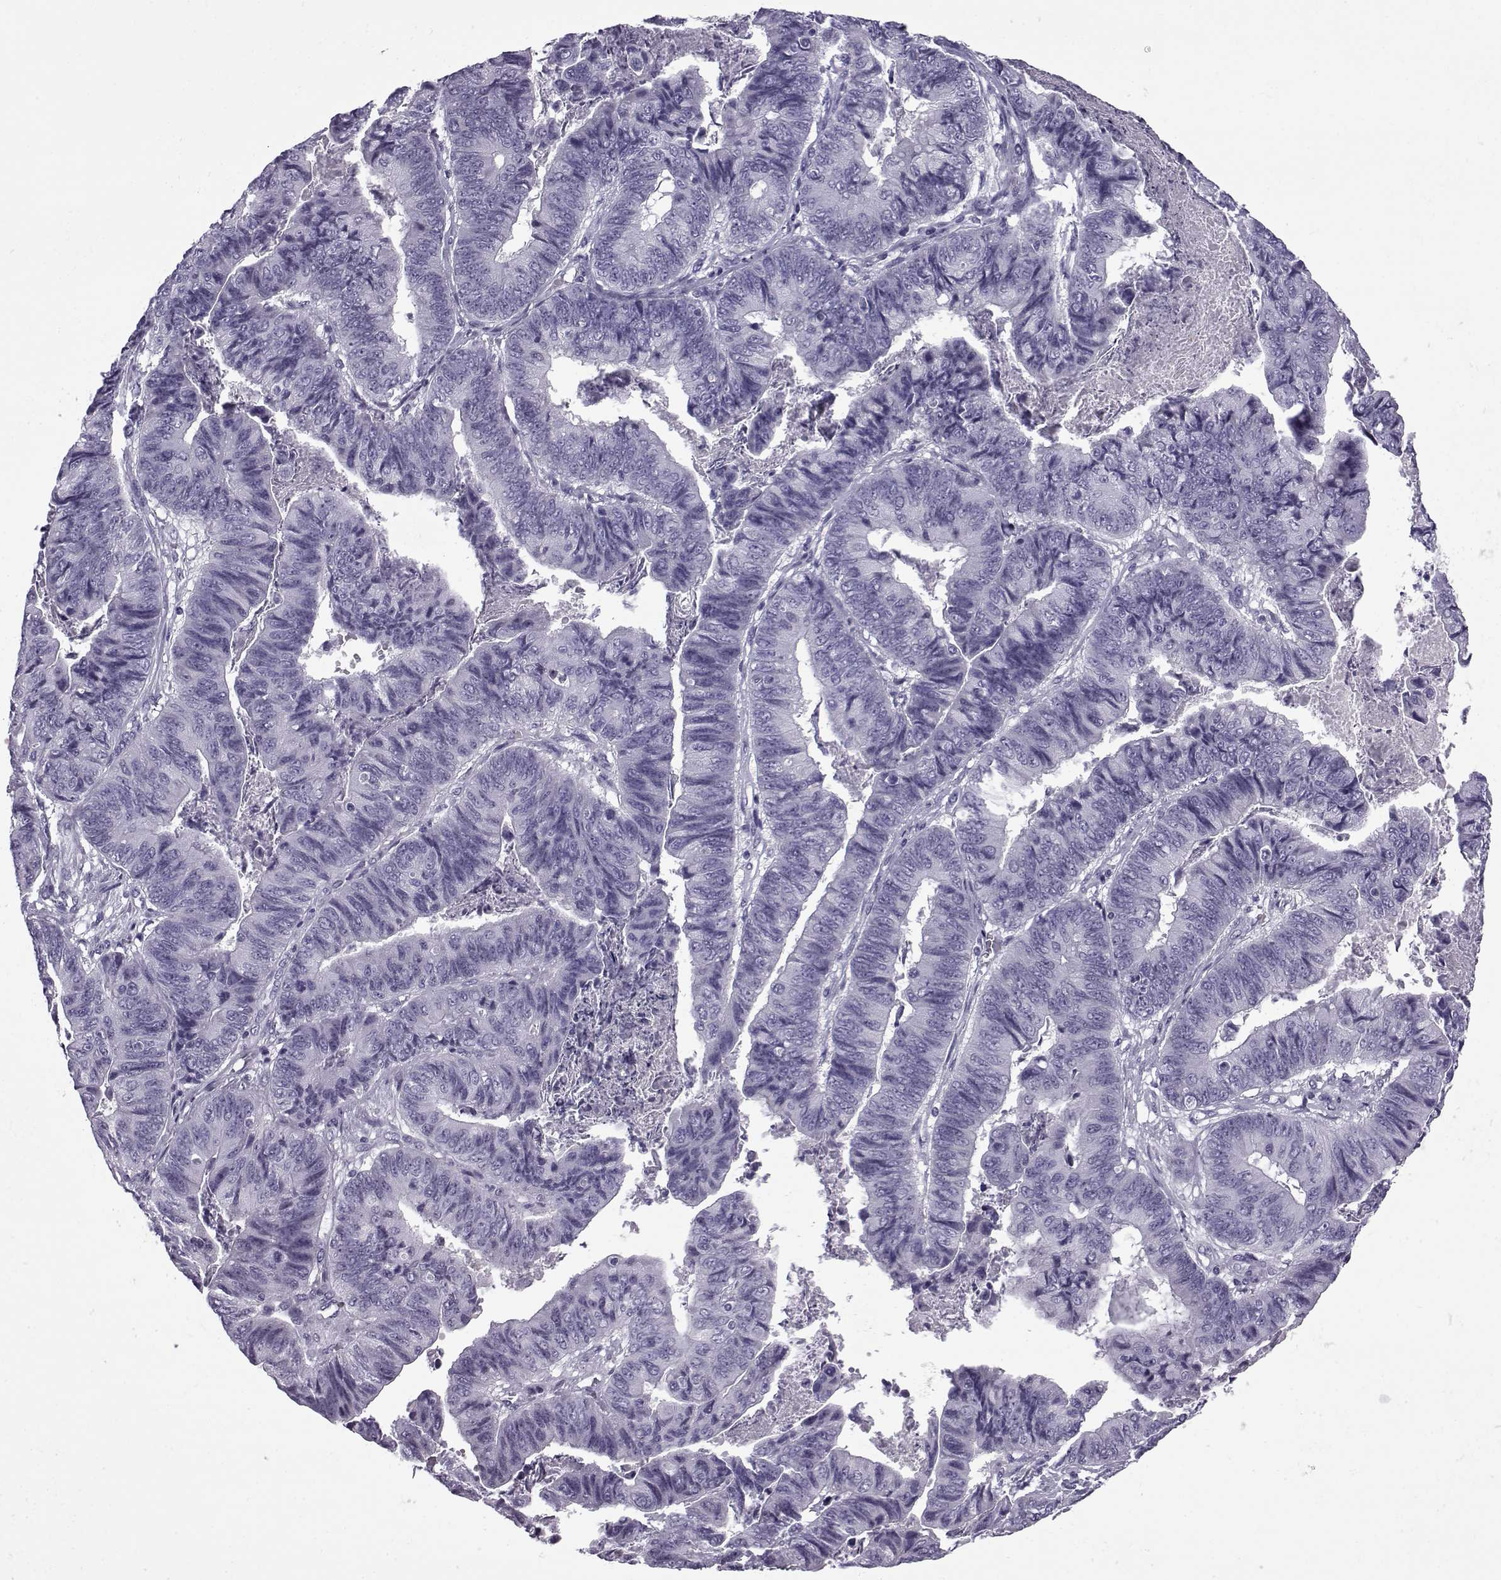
{"staining": {"intensity": "negative", "quantity": "none", "location": "none"}, "tissue": "stomach cancer", "cell_type": "Tumor cells", "image_type": "cancer", "snomed": [{"axis": "morphology", "description": "Adenocarcinoma, NOS"}, {"axis": "topography", "description": "Stomach, lower"}], "caption": "Immunohistochemical staining of human stomach adenocarcinoma exhibits no significant staining in tumor cells. (Brightfield microscopy of DAB immunohistochemistry (IHC) at high magnification).", "gene": "OIP5", "patient": {"sex": "male", "age": 77}}